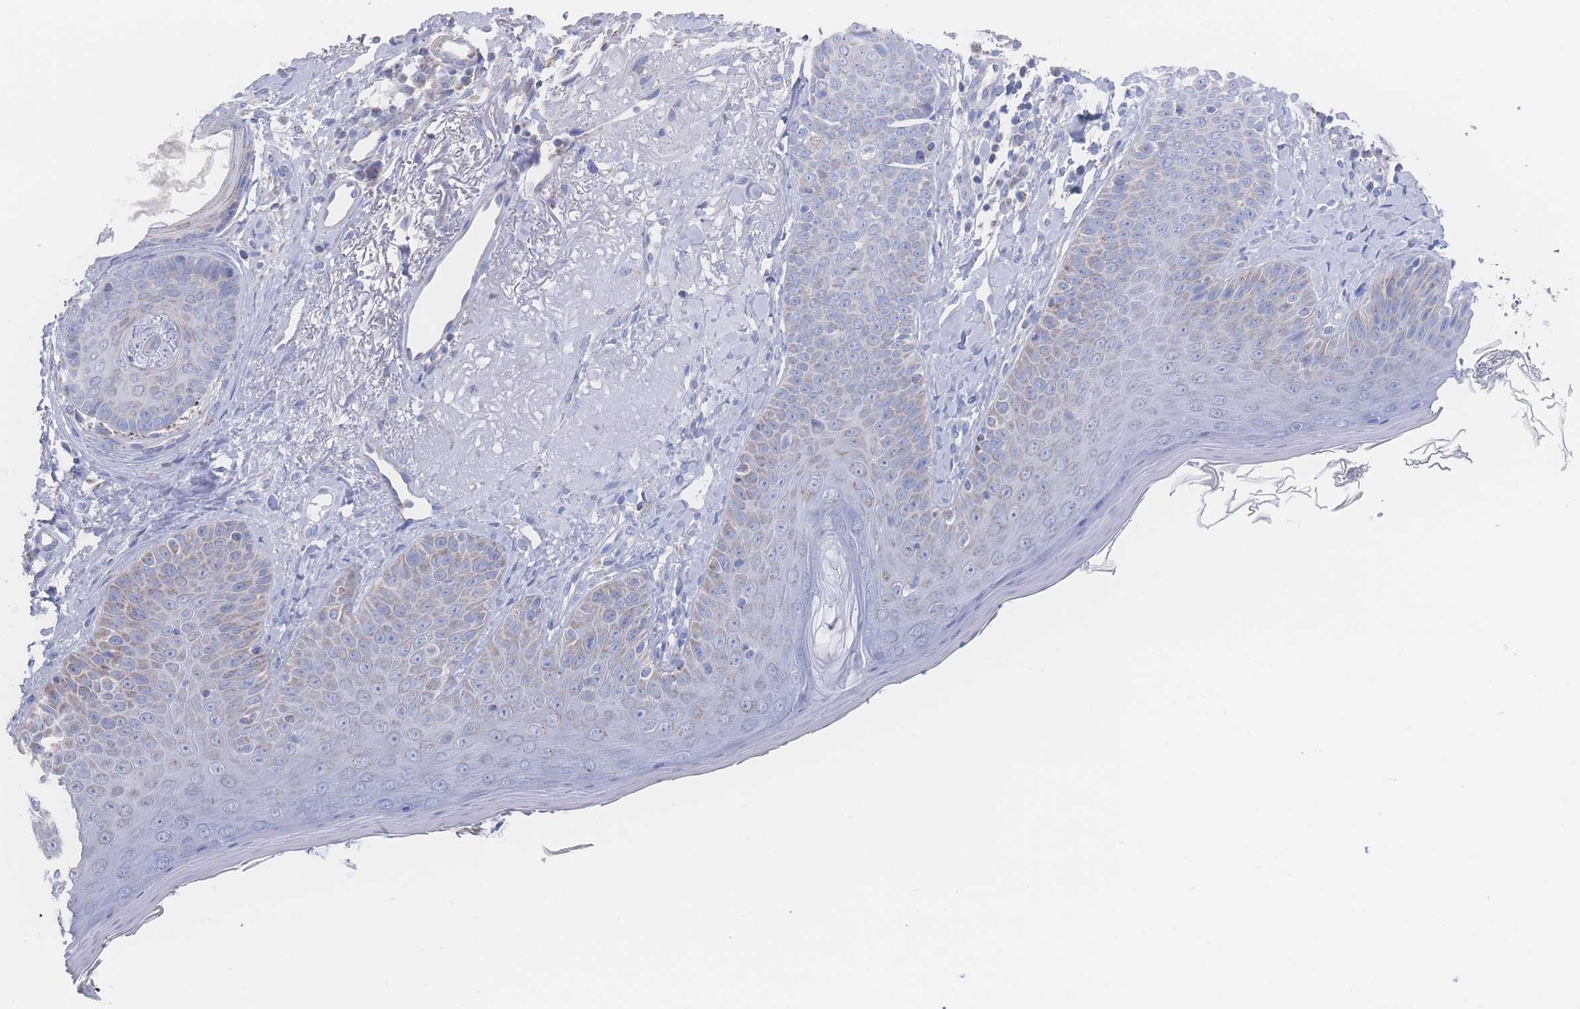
{"staining": {"intensity": "negative", "quantity": "none", "location": "none"}, "tissue": "skin", "cell_type": "Fibroblasts", "image_type": "normal", "snomed": [{"axis": "morphology", "description": "Normal tissue, NOS"}, {"axis": "topography", "description": "Skin"}], "caption": "This is a image of immunohistochemistry staining of benign skin, which shows no positivity in fibroblasts.", "gene": "SNPH", "patient": {"sex": "male", "age": 57}}